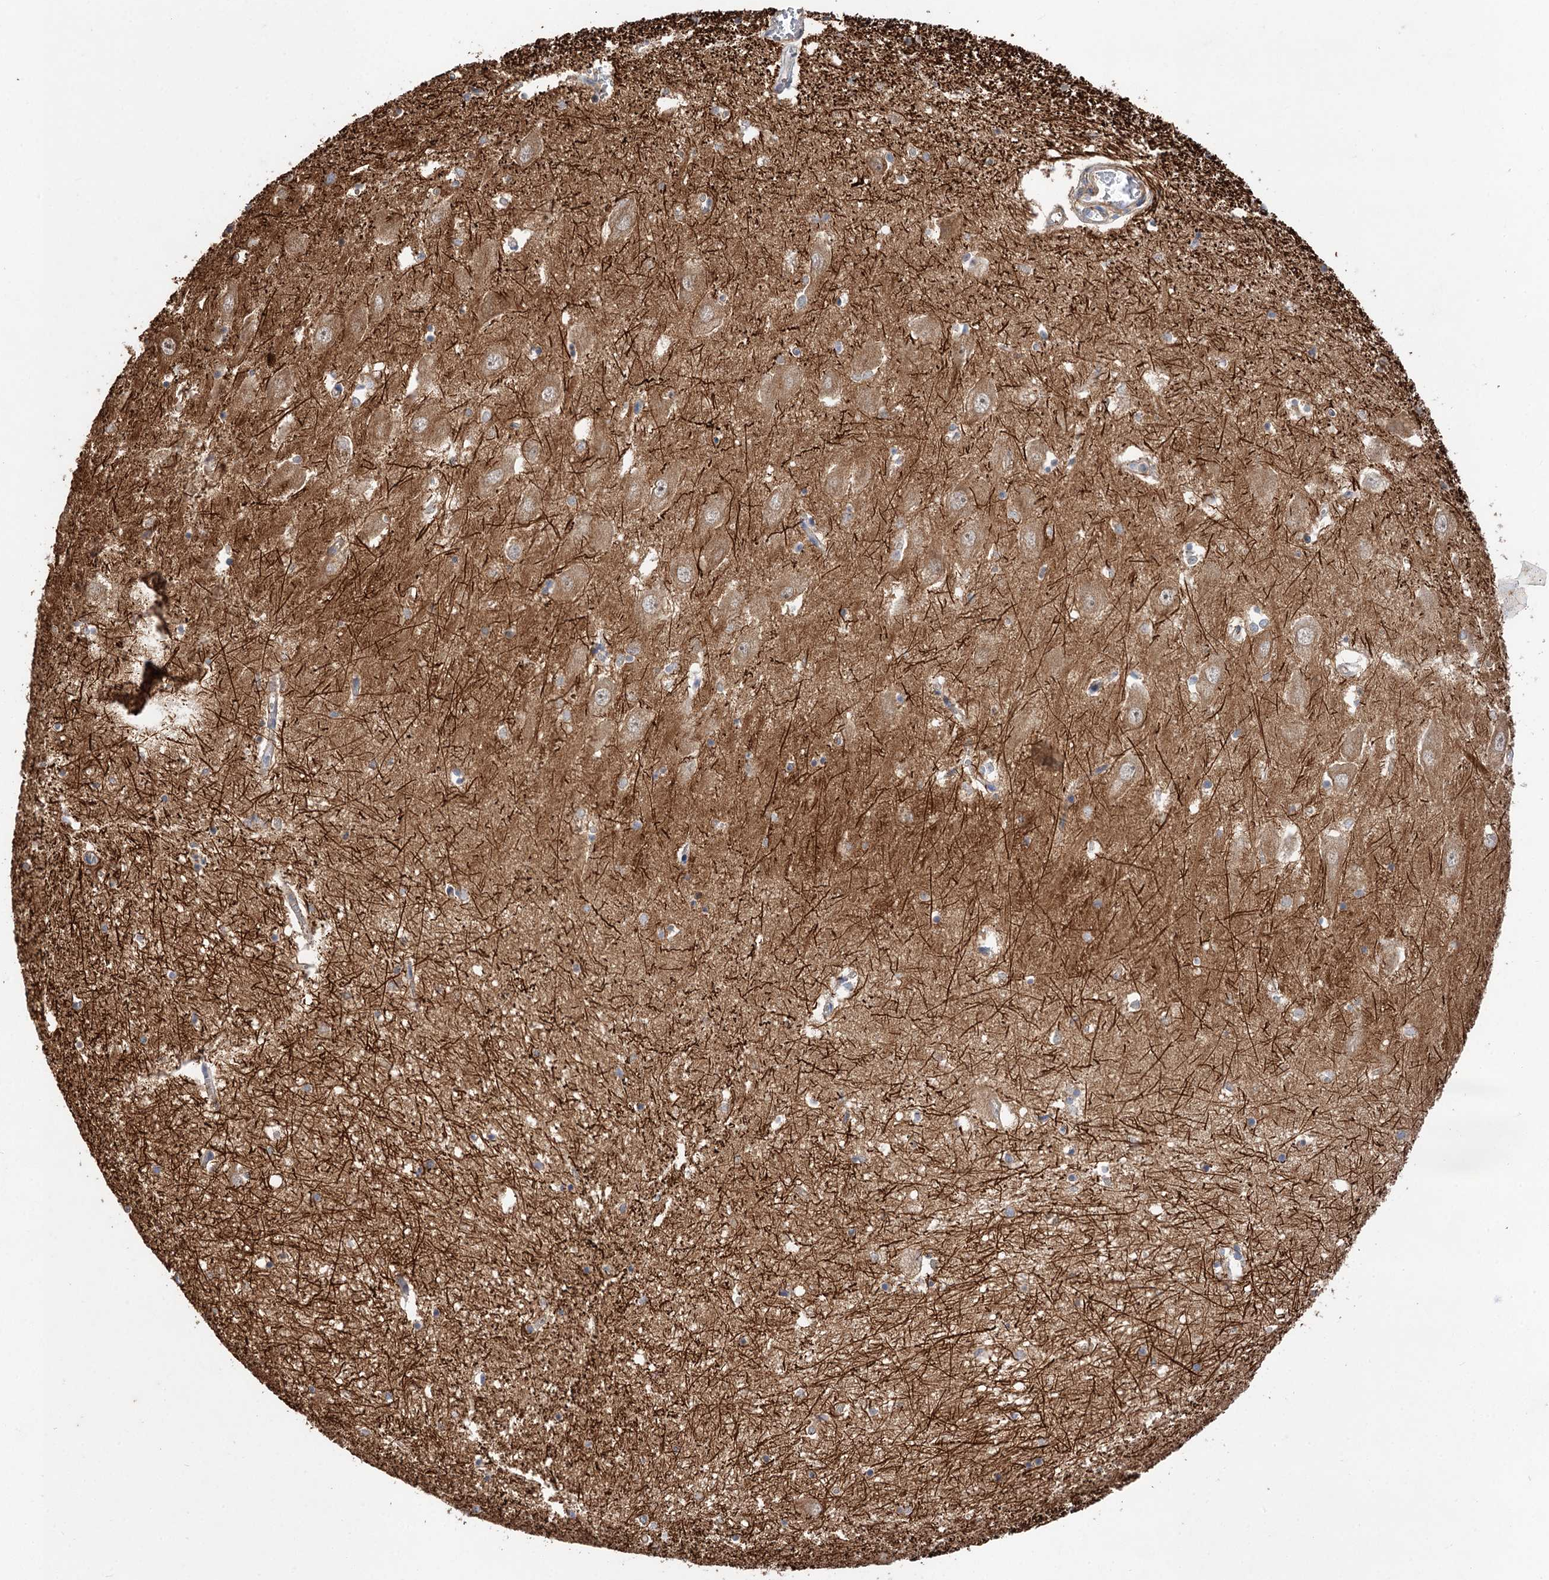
{"staining": {"intensity": "moderate", "quantity": "<25%", "location": "cytoplasmic/membranous"}, "tissue": "hippocampus", "cell_type": "Glial cells", "image_type": "normal", "snomed": [{"axis": "morphology", "description": "Normal tissue, NOS"}, {"axis": "topography", "description": "Hippocampus"}], "caption": "A brown stain highlights moderate cytoplasmic/membranous expression of a protein in glial cells of unremarkable hippocampus.", "gene": "FBXW8", "patient": {"sex": "male", "age": 70}}